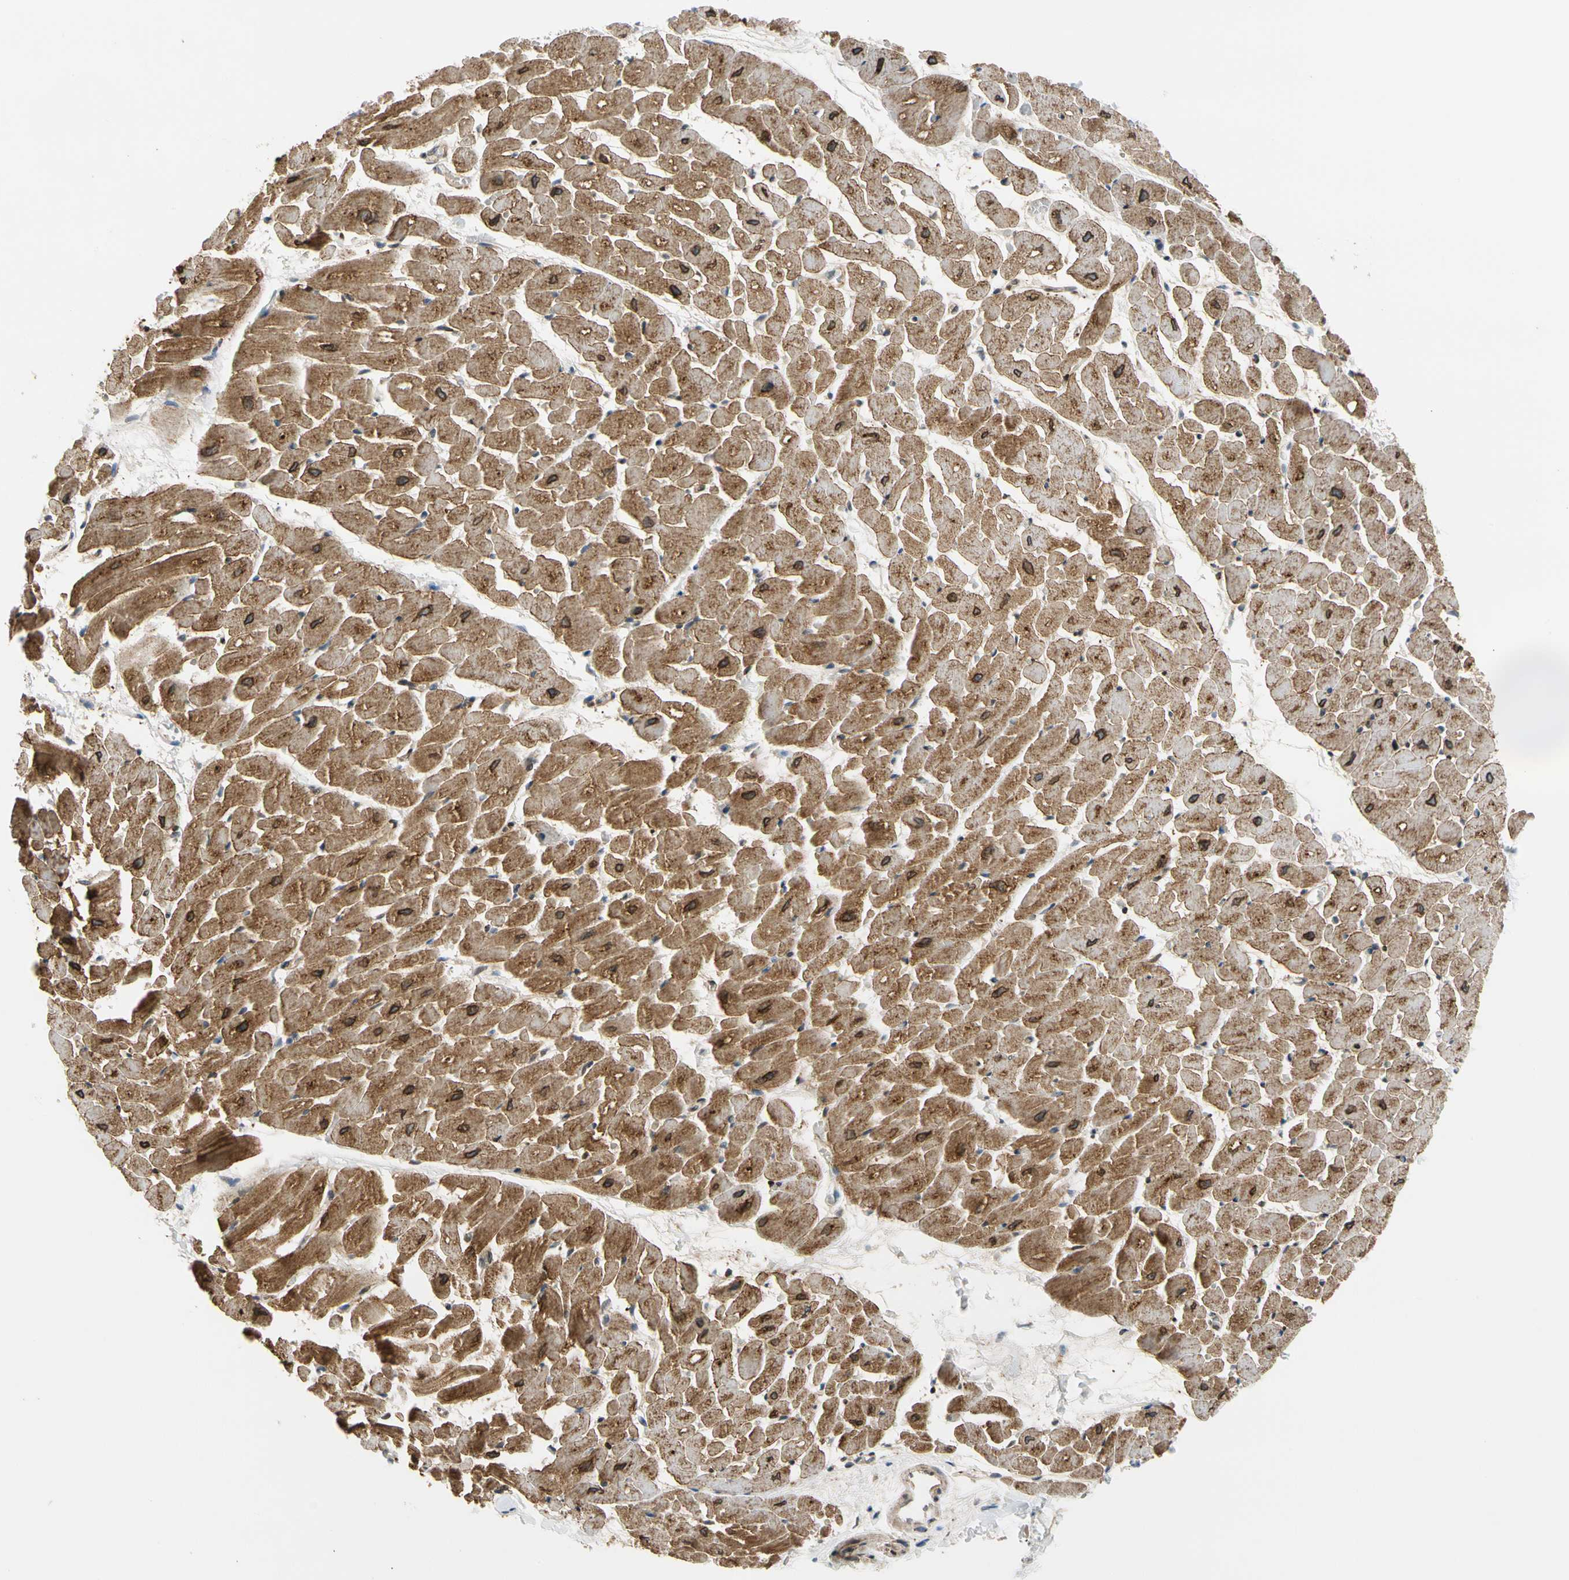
{"staining": {"intensity": "moderate", "quantity": "25%-75%", "location": "cytoplasmic/membranous"}, "tissue": "heart muscle", "cell_type": "Cardiomyocytes", "image_type": "normal", "snomed": [{"axis": "morphology", "description": "Normal tissue, NOS"}, {"axis": "topography", "description": "Heart"}], "caption": "Immunohistochemistry (IHC) (DAB) staining of unremarkable human heart muscle displays moderate cytoplasmic/membranous protein staining in approximately 25%-75% of cardiomyocytes.", "gene": "ENTREP3", "patient": {"sex": "male", "age": 45}}